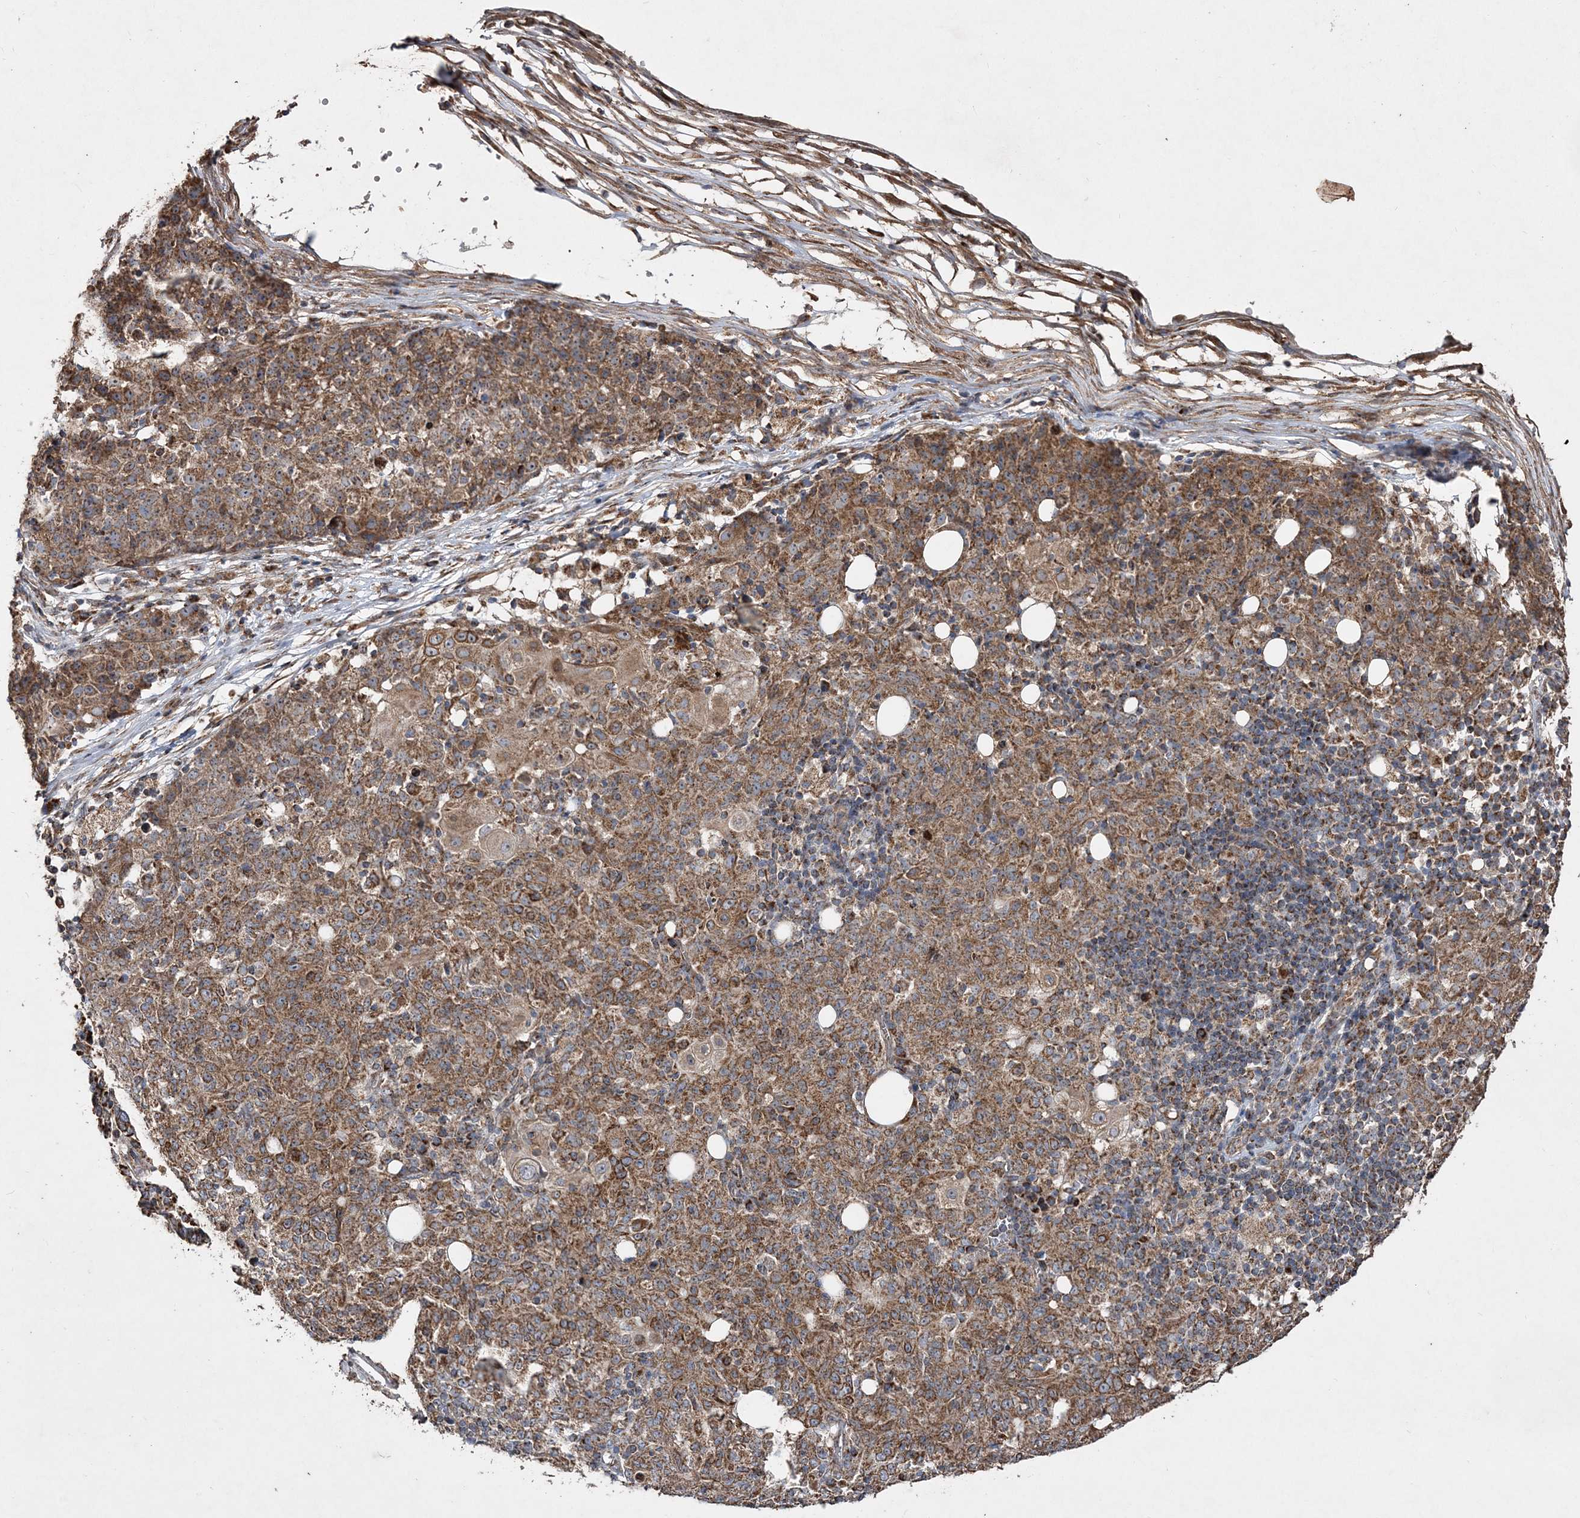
{"staining": {"intensity": "moderate", "quantity": ">75%", "location": "cytoplasmic/membranous"}, "tissue": "ovarian cancer", "cell_type": "Tumor cells", "image_type": "cancer", "snomed": [{"axis": "morphology", "description": "Carcinoma, endometroid"}, {"axis": "topography", "description": "Ovary"}], "caption": "Brown immunohistochemical staining in human ovarian cancer (endometroid carcinoma) shows moderate cytoplasmic/membranous staining in about >75% of tumor cells.", "gene": "POC5", "patient": {"sex": "female", "age": 42}}